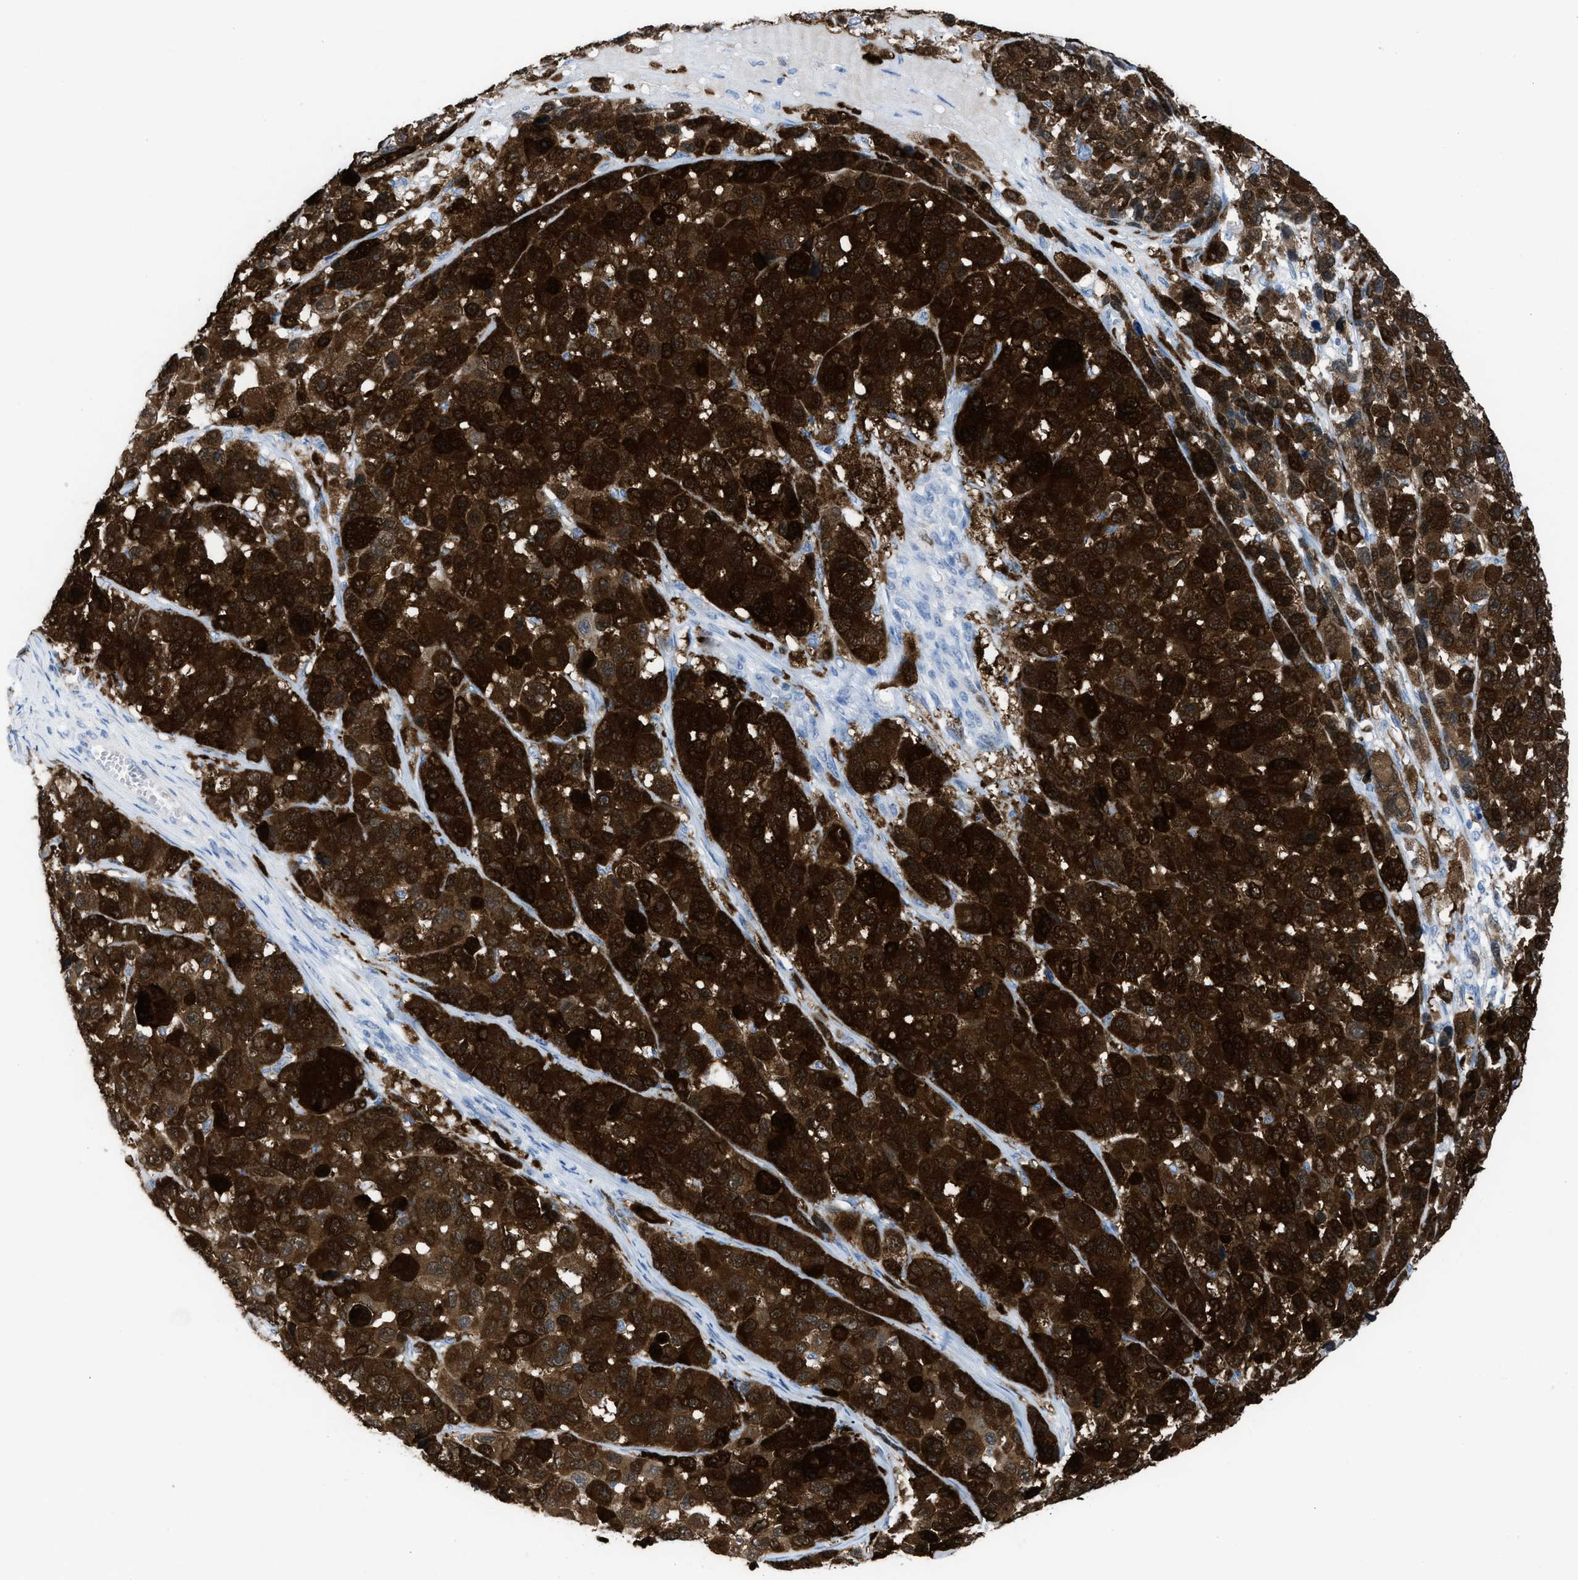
{"staining": {"intensity": "strong", "quantity": ">75%", "location": "cytoplasmic/membranous,nuclear"}, "tissue": "melanoma", "cell_type": "Tumor cells", "image_type": "cancer", "snomed": [{"axis": "morphology", "description": "Malignant melanoma, NOS"}, {"axis": "topography", "description": "Skin"}], "caption": "Protein analysis of melanoma tissue demonstrates strong cytoplasmic/membranous and nuclear staining in approximately >75% of tumor cells.", "gene": "CDKN2A", "patient": {"sex": "male", "age": 53}}